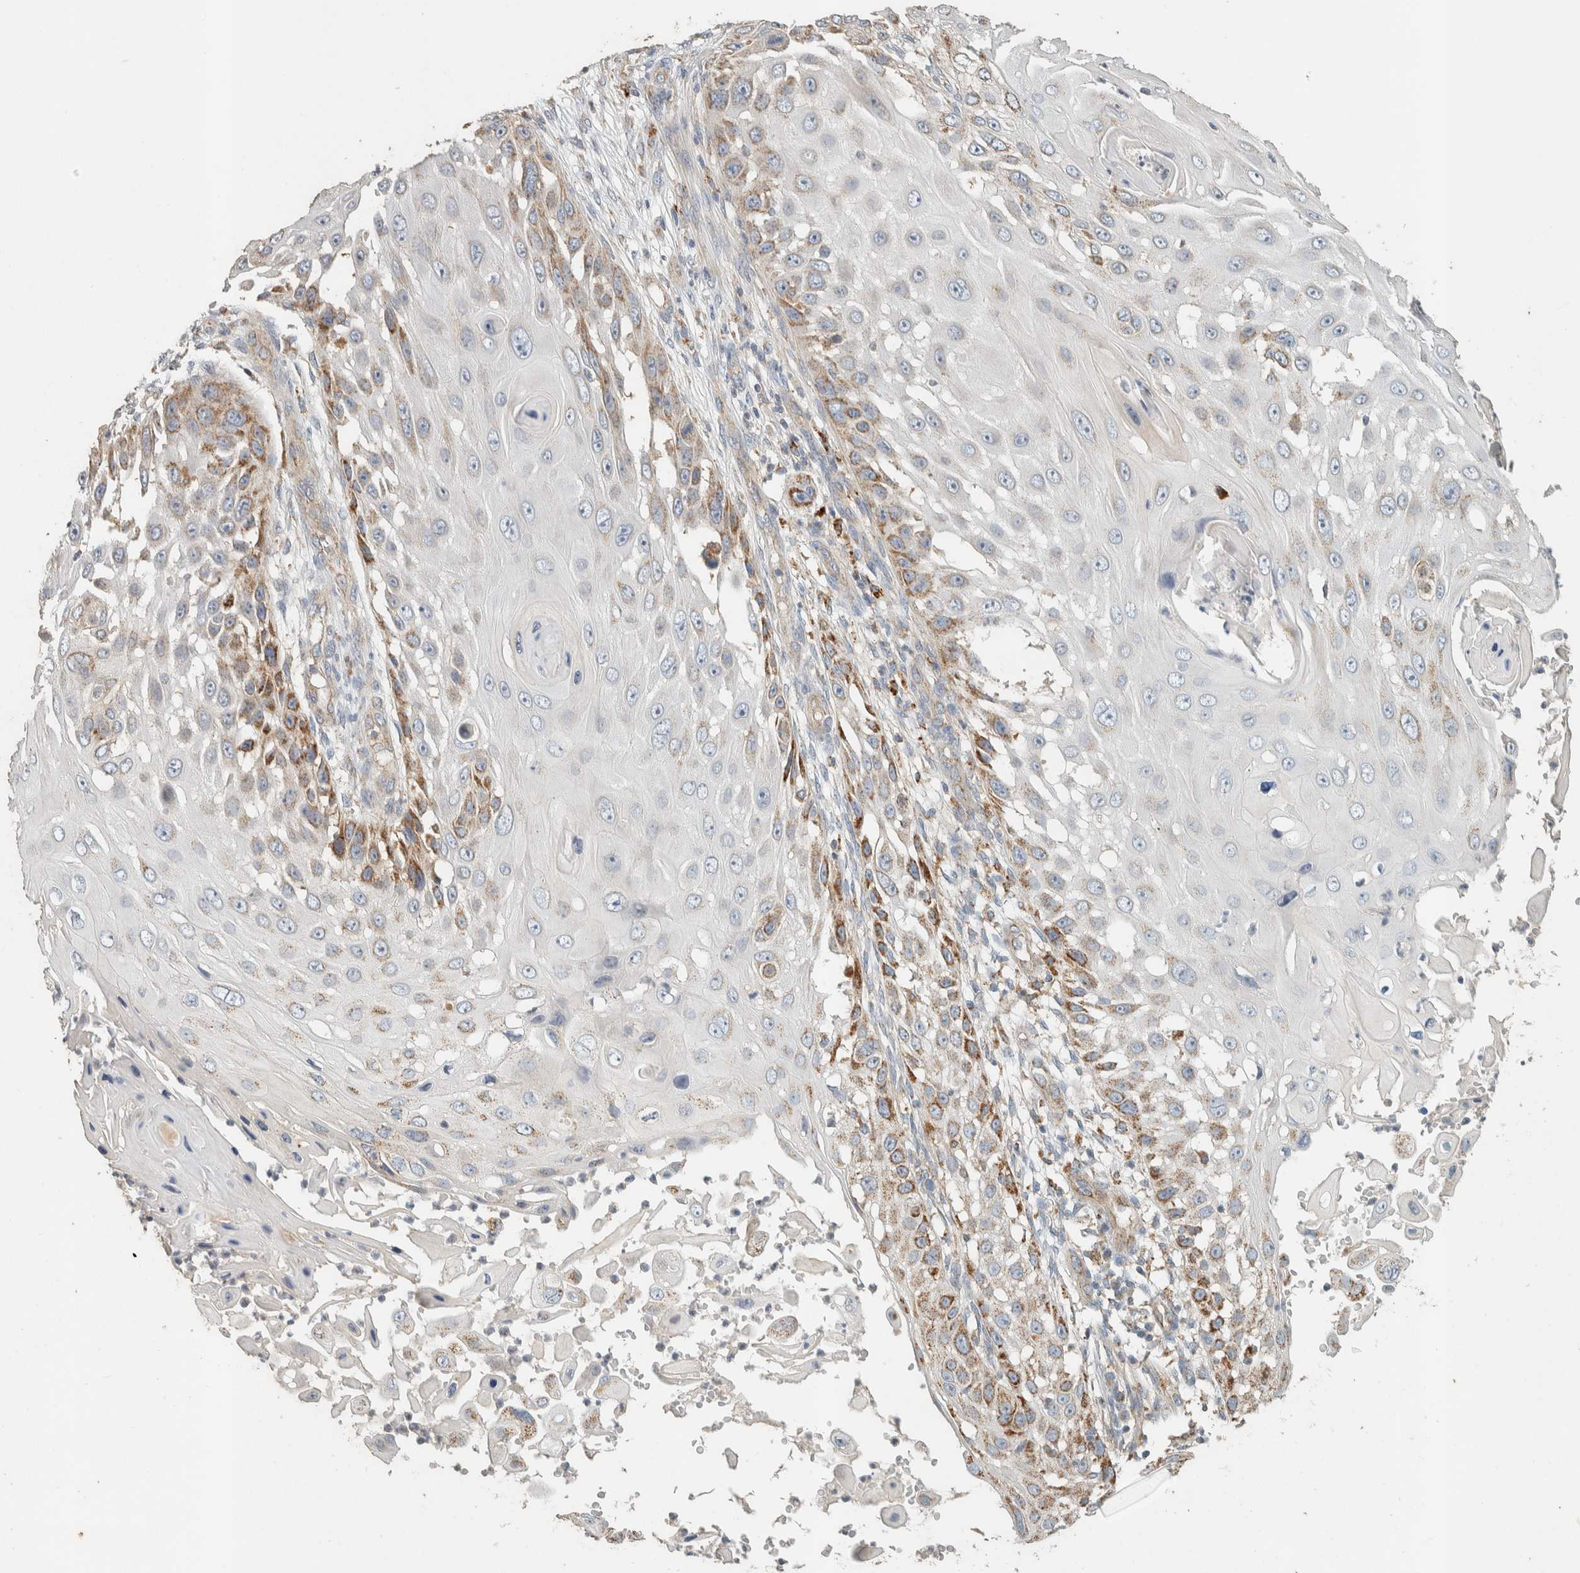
{"staining": {"intensity": "moderate", "quantity": "25%-75%", "location": "cytoplasmic/membranous"}, "tissue": "skin cancer", "cell_type": "Tumor cells", "image_type": "cancer", "snomed": [{"axis": "morphology", "description": "Squamous cell carcinoma, NOS"}, {"axis": "topography", "description": "Skin"}], "caption": "The micrograph displays staining of skin cancer, revealing moderate cytoplasmic/membranous protein staining (brown color) within tumor cells.", "gene": "PDE7B", "patient": {"sex": "female", "age": 44}}